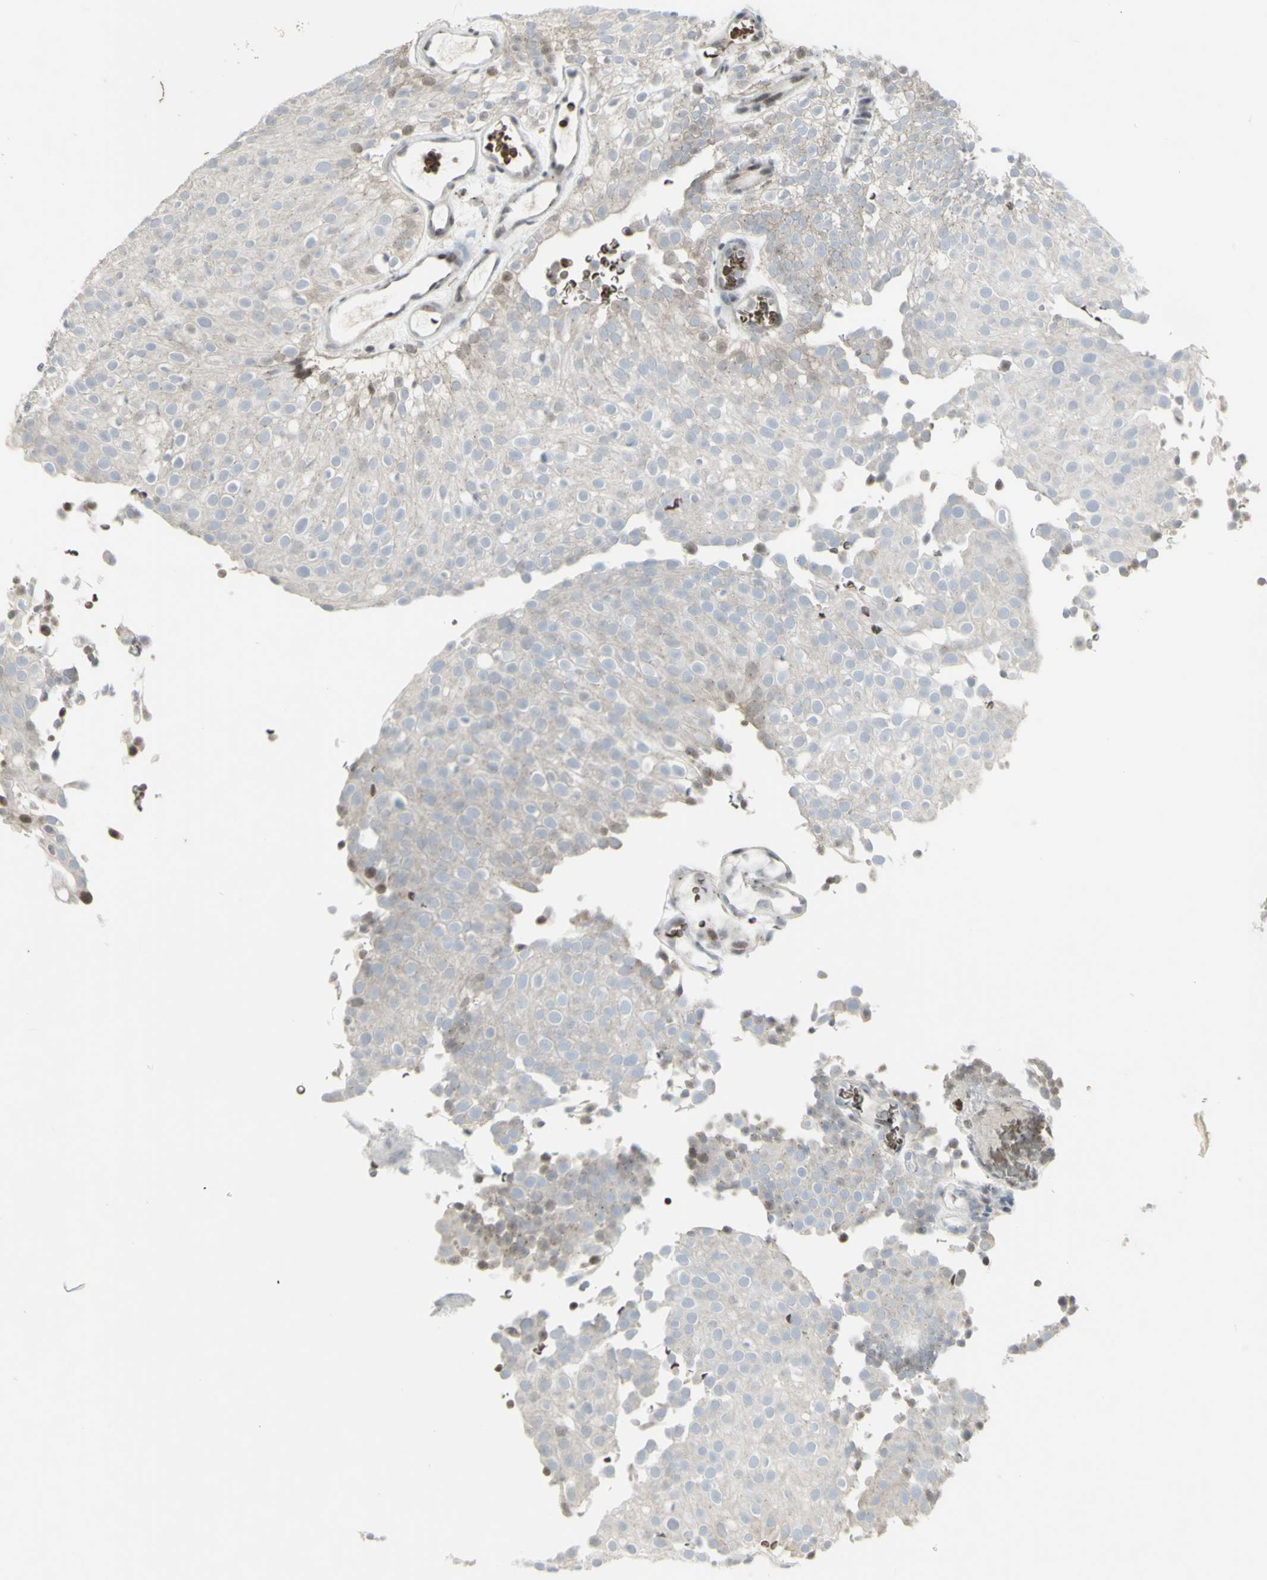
{"staining": {"intensity": "weak", "quantity": "<25%", "location": "cytoplasmic/membranous,nuclear"}, "tissue": "urothelial cancer", "cell_type": "Tumor cells", "image_type": "cancer", "snomed": [{"axis": "morphology", "description": "Urothelial carcinoma, Low grade"}, {"axis": "topography", "description": "Urinary bladder"}], "caption": "This is an IHC image of human urothelial carcinoma (low-grade). There is no positivity in tumor cells.", "gene": "MUC5AC", "patient": {"sex": "male", "age": 78}}